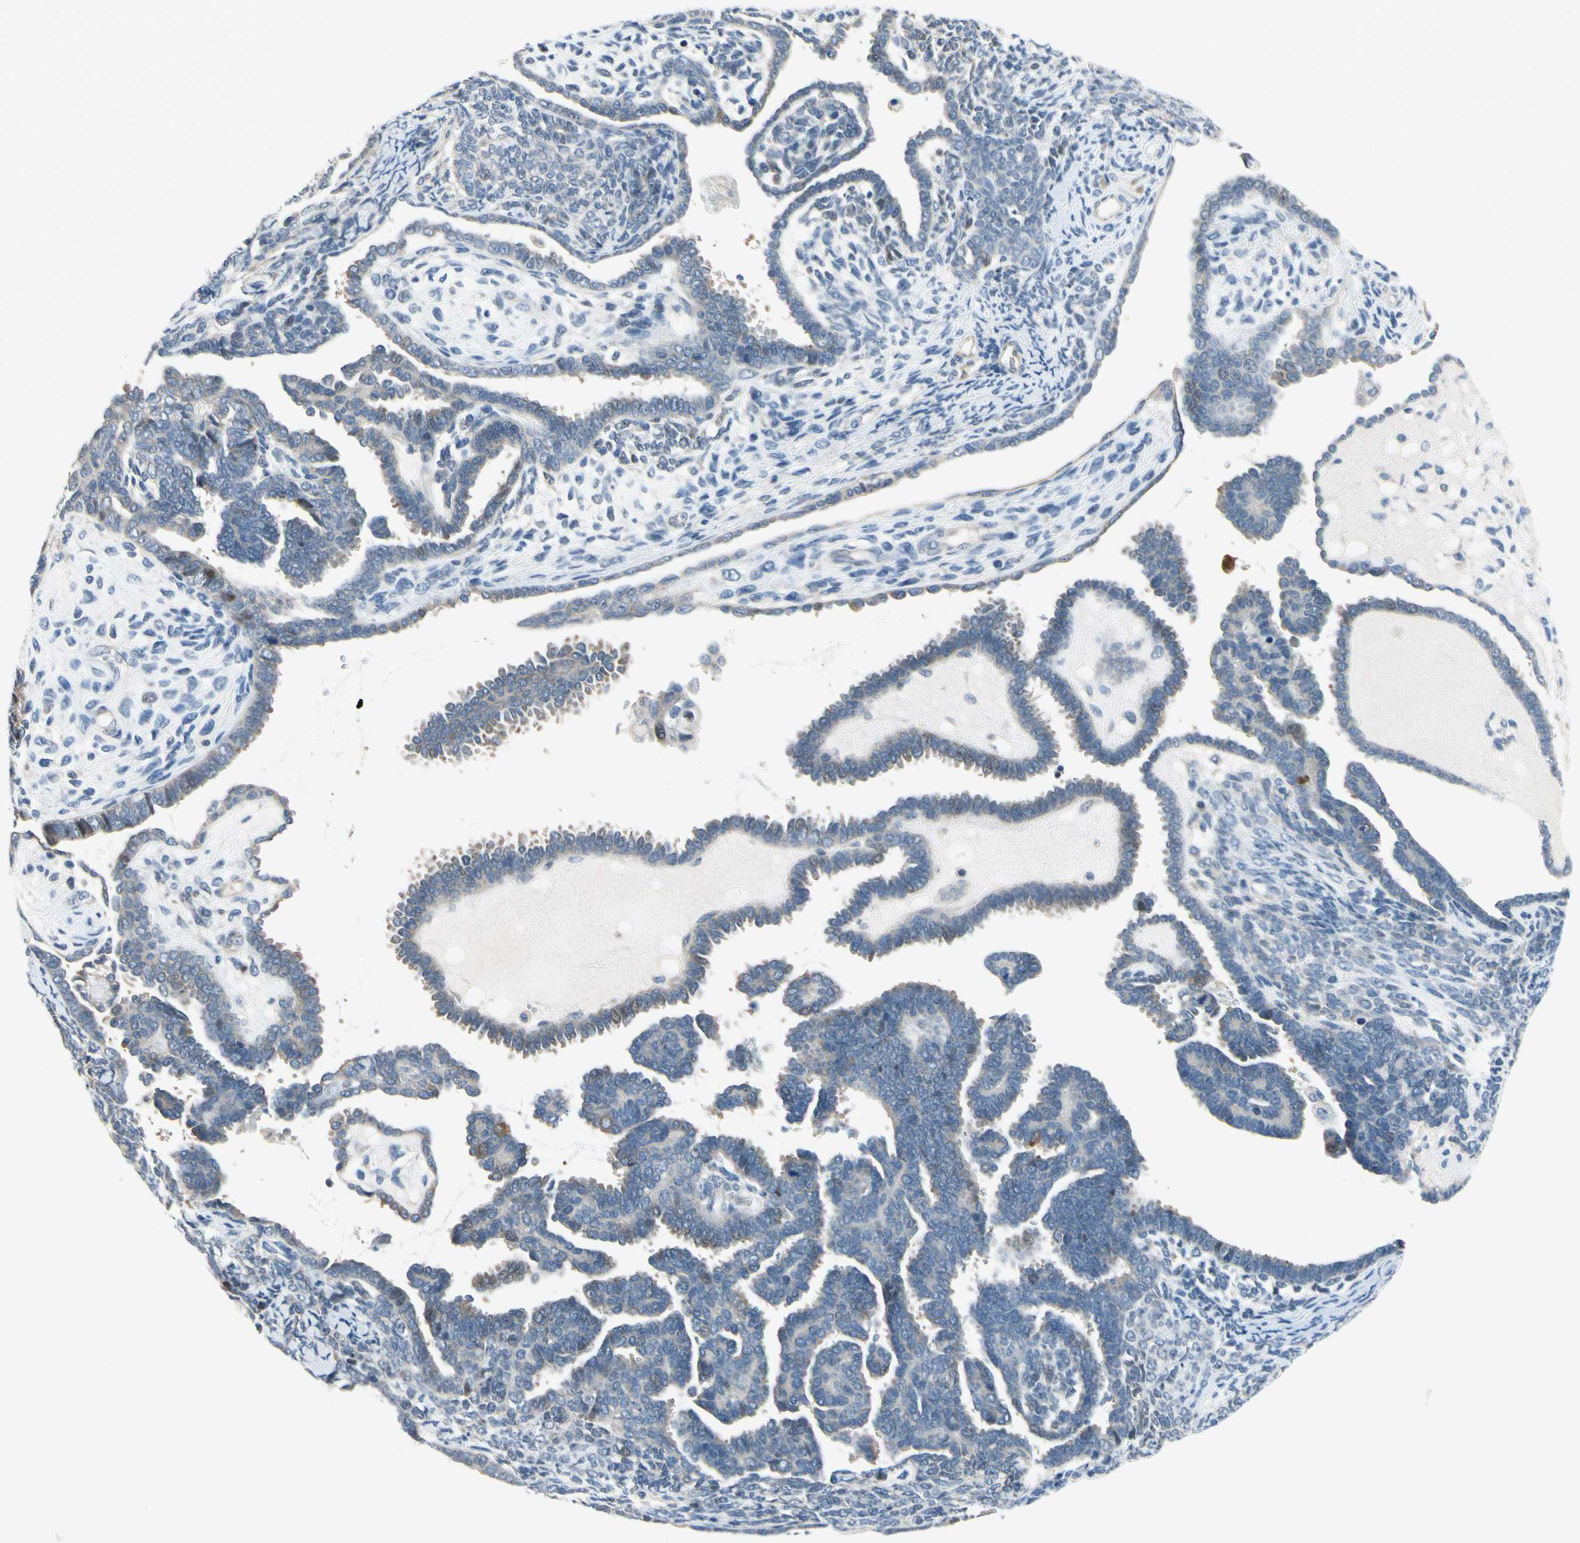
{"staining": {"intensity": "negative", "quantity": "none", "location": "none"}, "tissue": "endometrial cancer", "cell_type": "Tumor cells", "image_type": "cancer", "snomed": [{"axis": "morphology", "description": "Neoplasm, malignant, NOS"}, {"axis": "topography", "description": "Endometrium"}], "caption": "Immunohistochemistry (IHC) histopathology image of neoplastic tissue: endometrial cancer (malignant neoplasm) stained with DAB exhibits no significant protein expression in tumor cells. (Brightfield microscopy of DAB (3,3'-diaminobenzidine) immunohistochemistry at high magnification).", "gene": "CFAP36", "patient": {"sex": "female", "age": 74}}